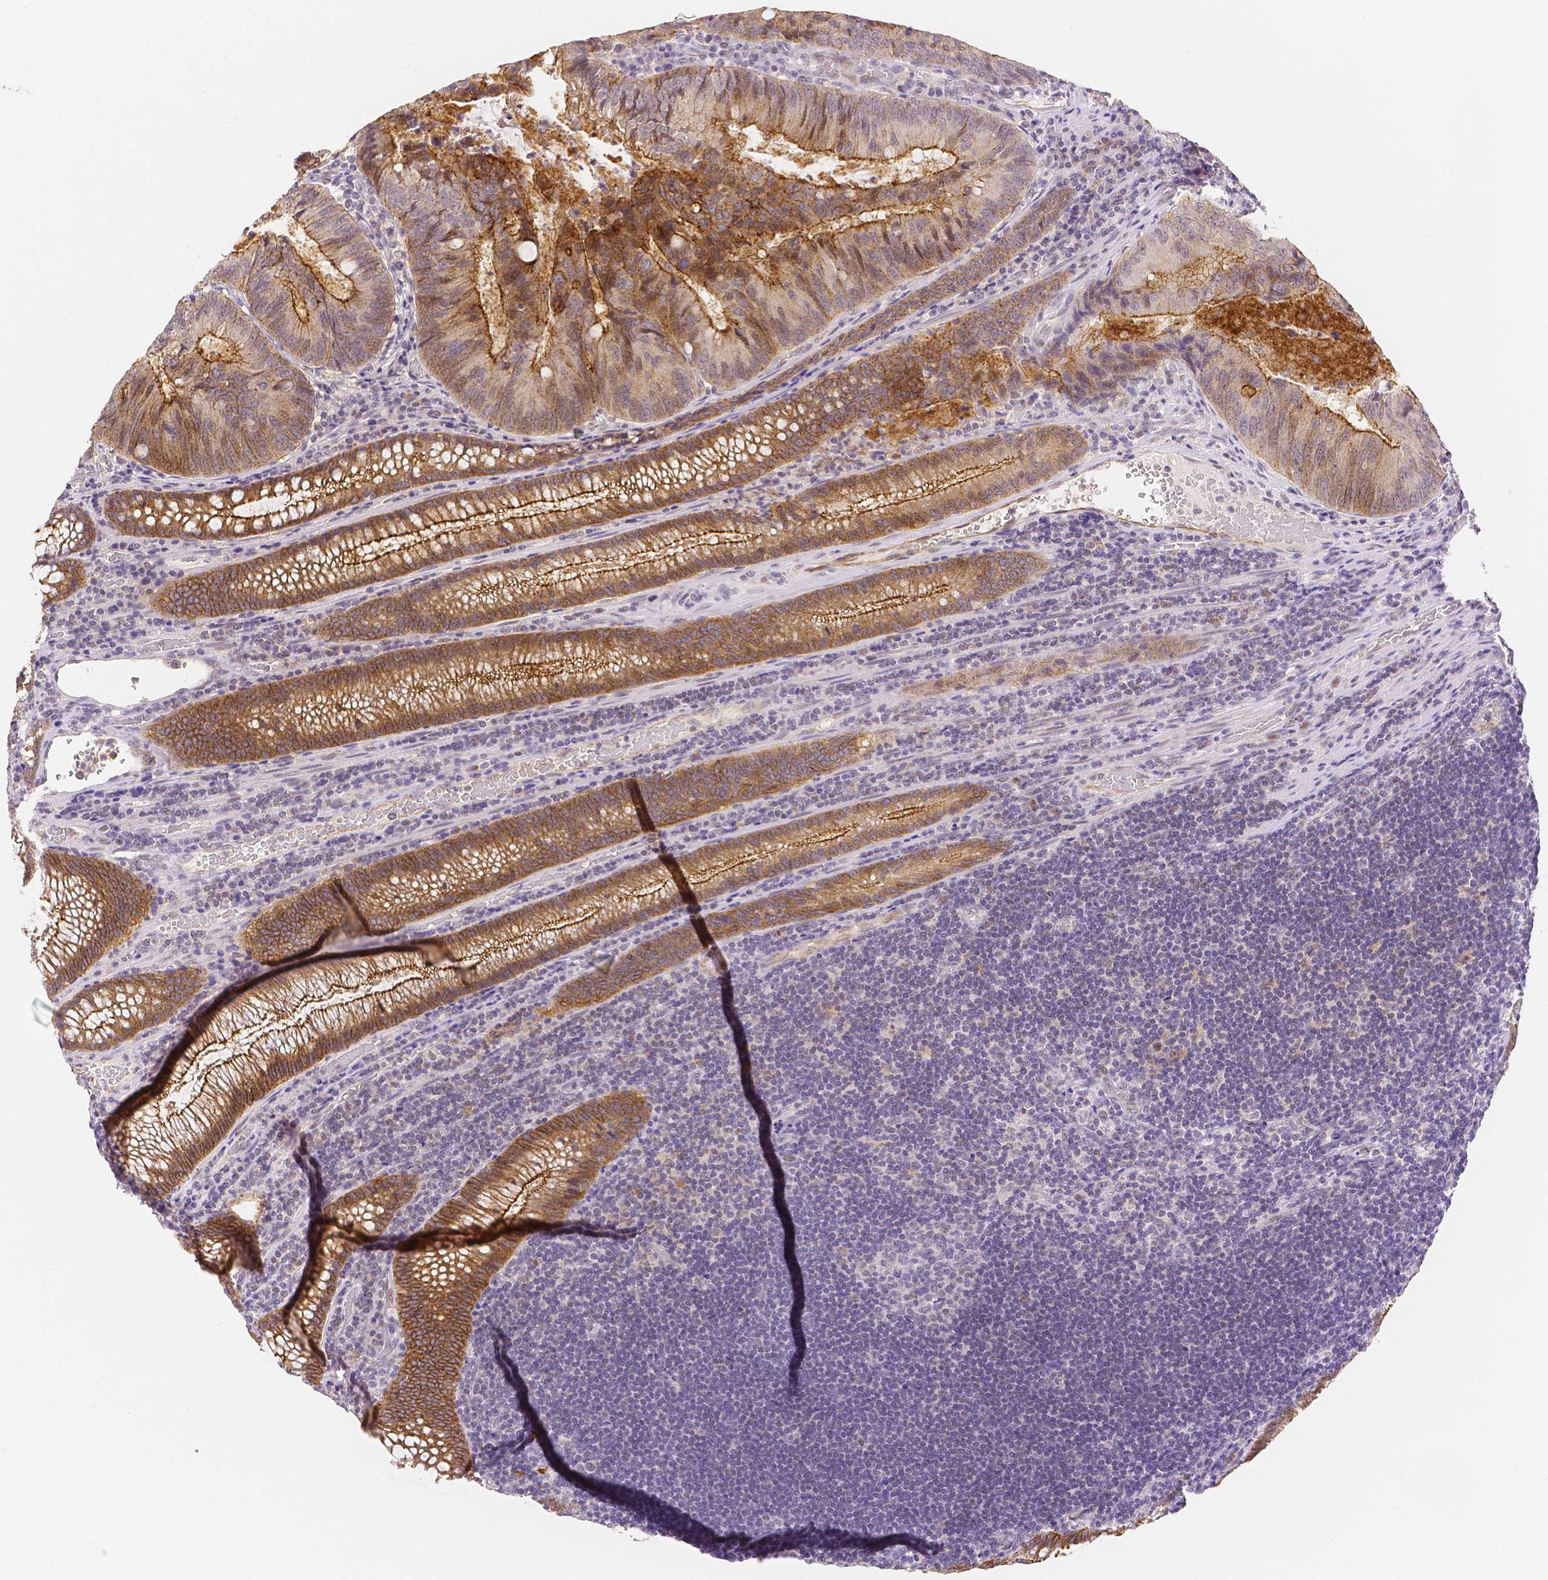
{"staining": {"intensity": "strong", "quantity": "25%-75%", "location": "cytoplasmic/membranous"}, "tissue": "colorectal cancer", "cell_type": "Tumor cells", "image_type": "cancer", "snomed": [{"axis": "morphology", "description": "Adenocarcinoma, NOS"}, {"axis": "topography", "description": "Colon"}], "caption": "Protein expression analysis of colorectal adenocarcinoma reveals strong cytoplasmic/membranous expression in approximately 25%-75% of tumor cells. The staining was performed using DAB, with brown indicating positive protein expression. Nuclei are stained blue with hematoxylin.", "gene": "OCLN", "patient": {"sex": "male", "age": 67}}